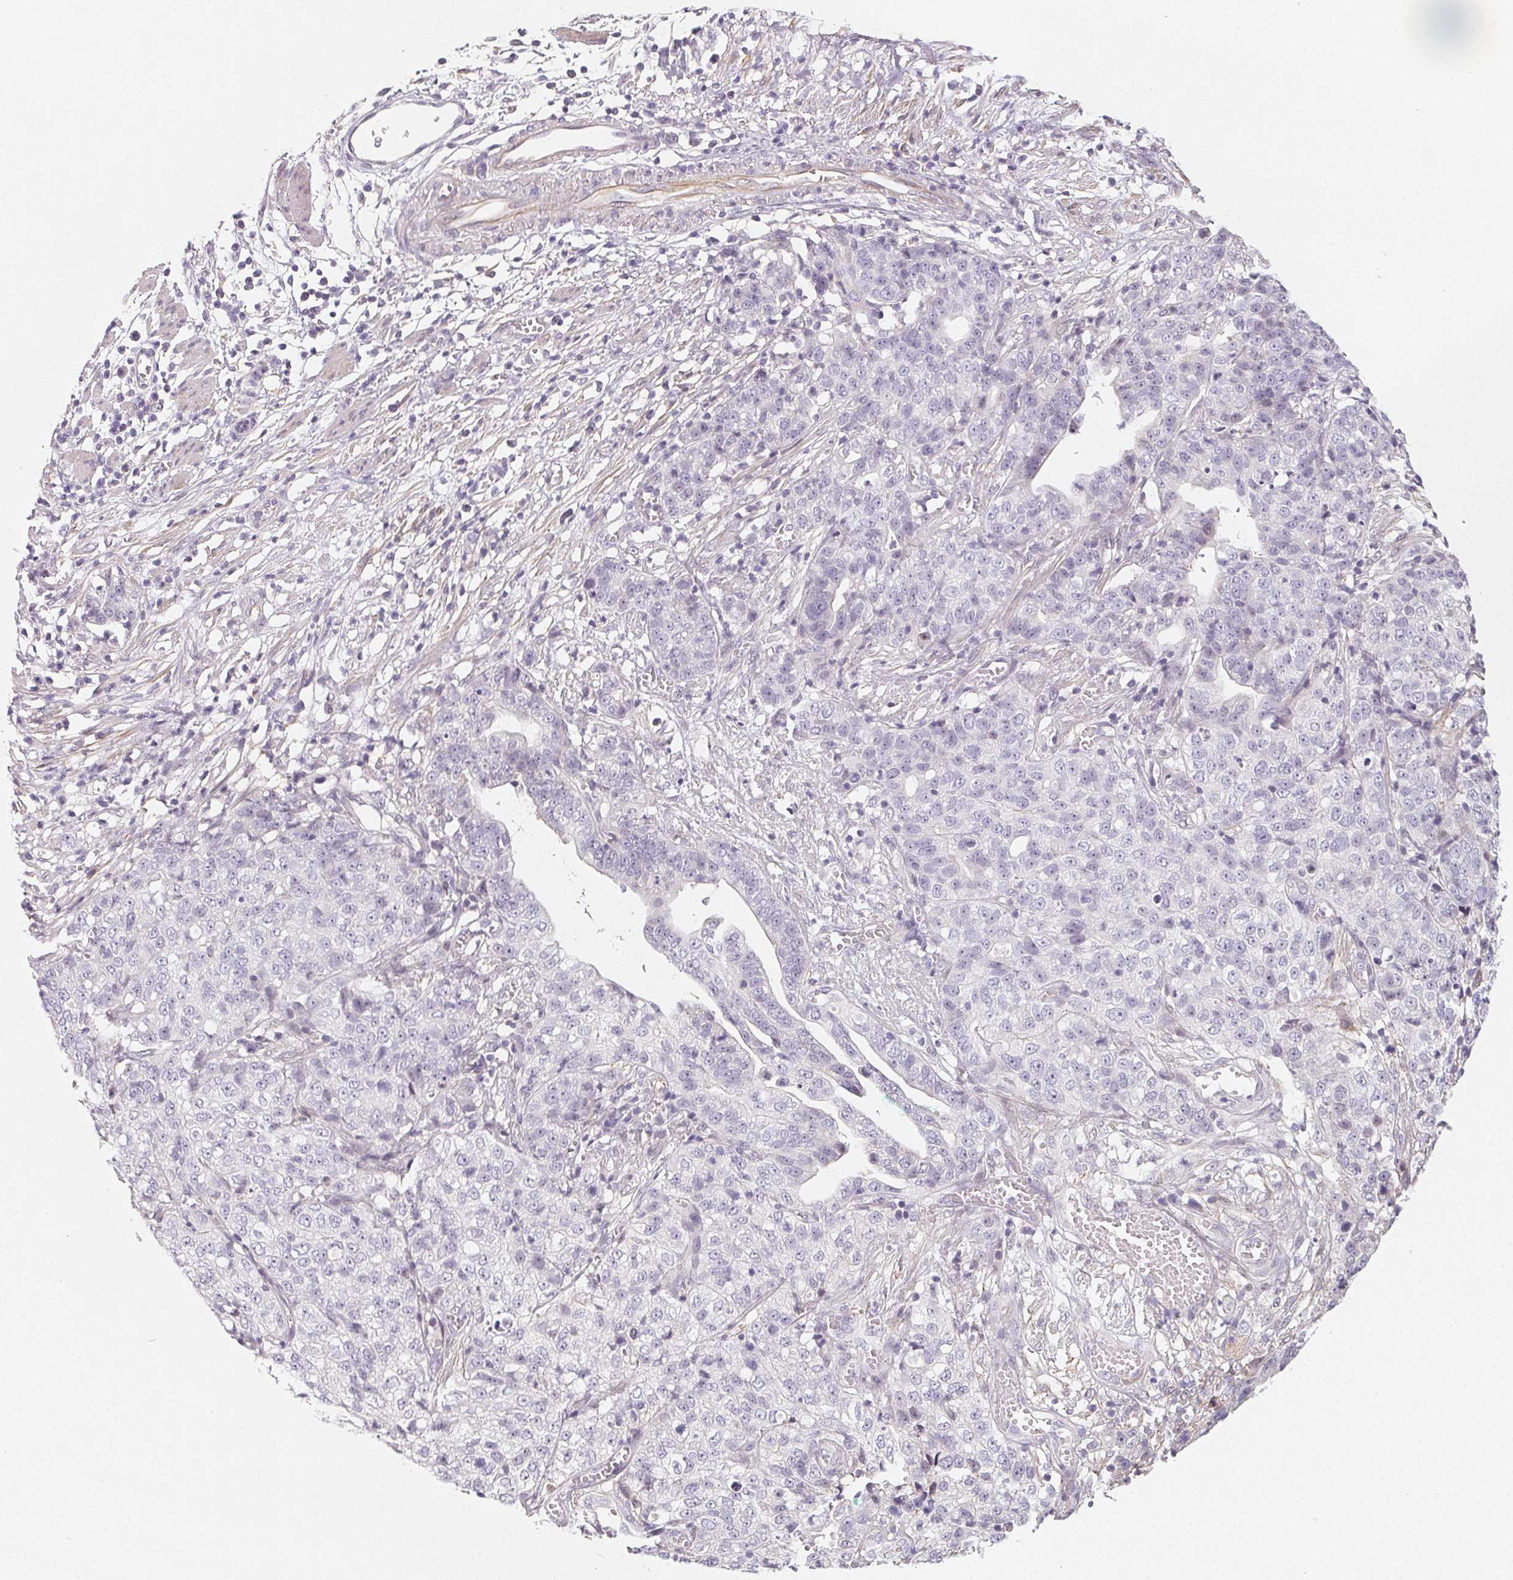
{"staining": {"intensity": "negative", "quantity": "none", "location": "none"}, "tissue": "stomach cancer", "cell_type": "Tumor cells", "image_type": "cancer", "snomed": [{"axis": "morphology", "description": "Adenocarcinoma, NOS"}, {"axis": "topography", "description": "Stomach, upper"}], "caption": "DAB immunohistochemical staining of human stomach adenocarcinoma shows no significant staining in tumor cells.", "gene": "LRRC23", "patient": {"sex": "female", "age": 67}}